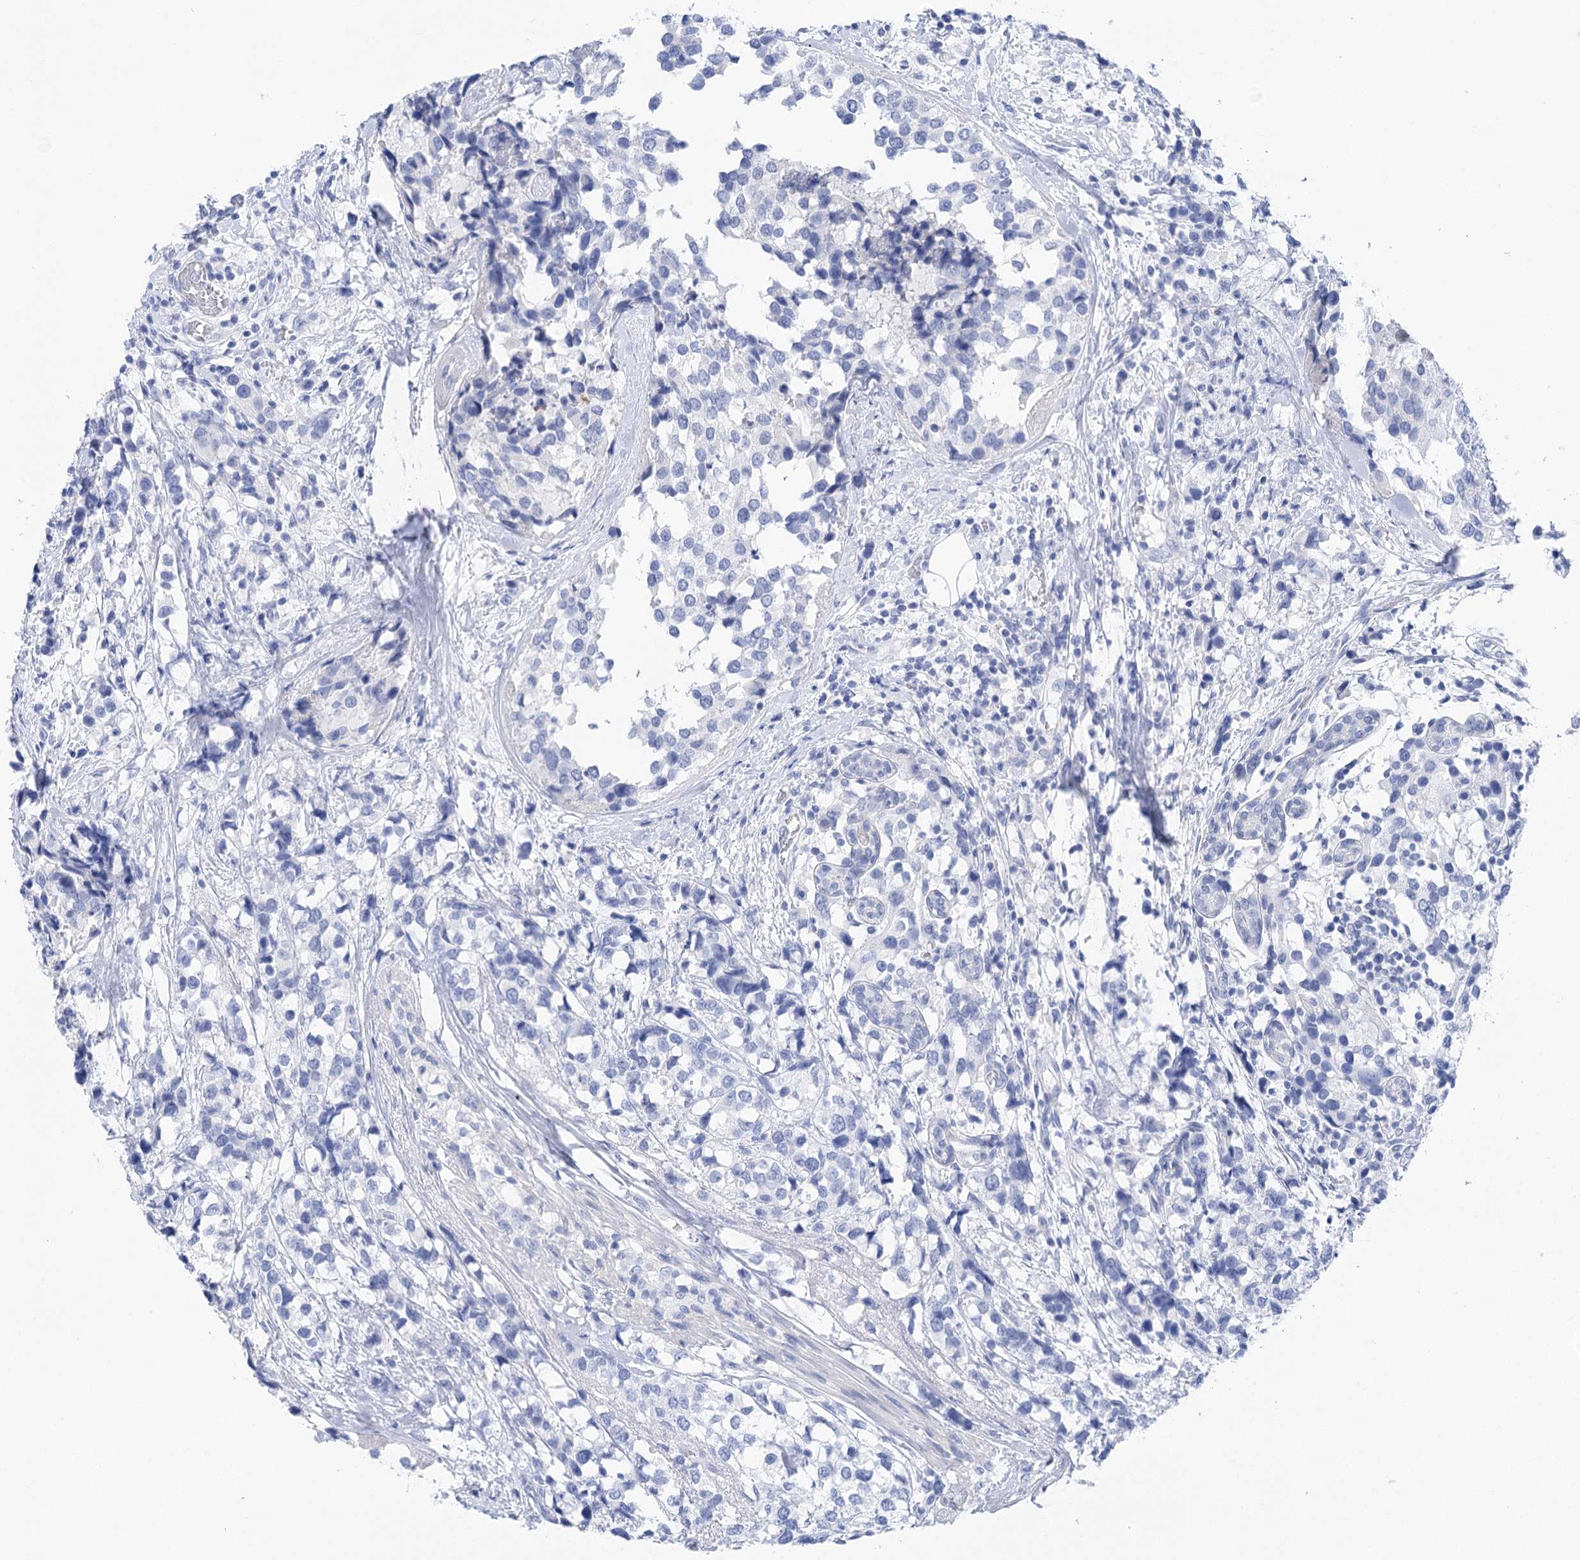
{"staining": {"intensity": "negative", "quantity": "none", "location": "none"}, "tissue": "breast cancer", "cell_type": "Tumor cells", "image_type": "cancer", "snomed": [{"axis": "morphology", "description": "Lobular carcinoma"}, {"axis": "topography", "description": "Breast"}], "caption": "Protein analysis of breast lobular carcinoma demonstrates no significant positivity in tumor cells.", "gene": "LALBA", "patient": {"sex": "female", "age": 59}}